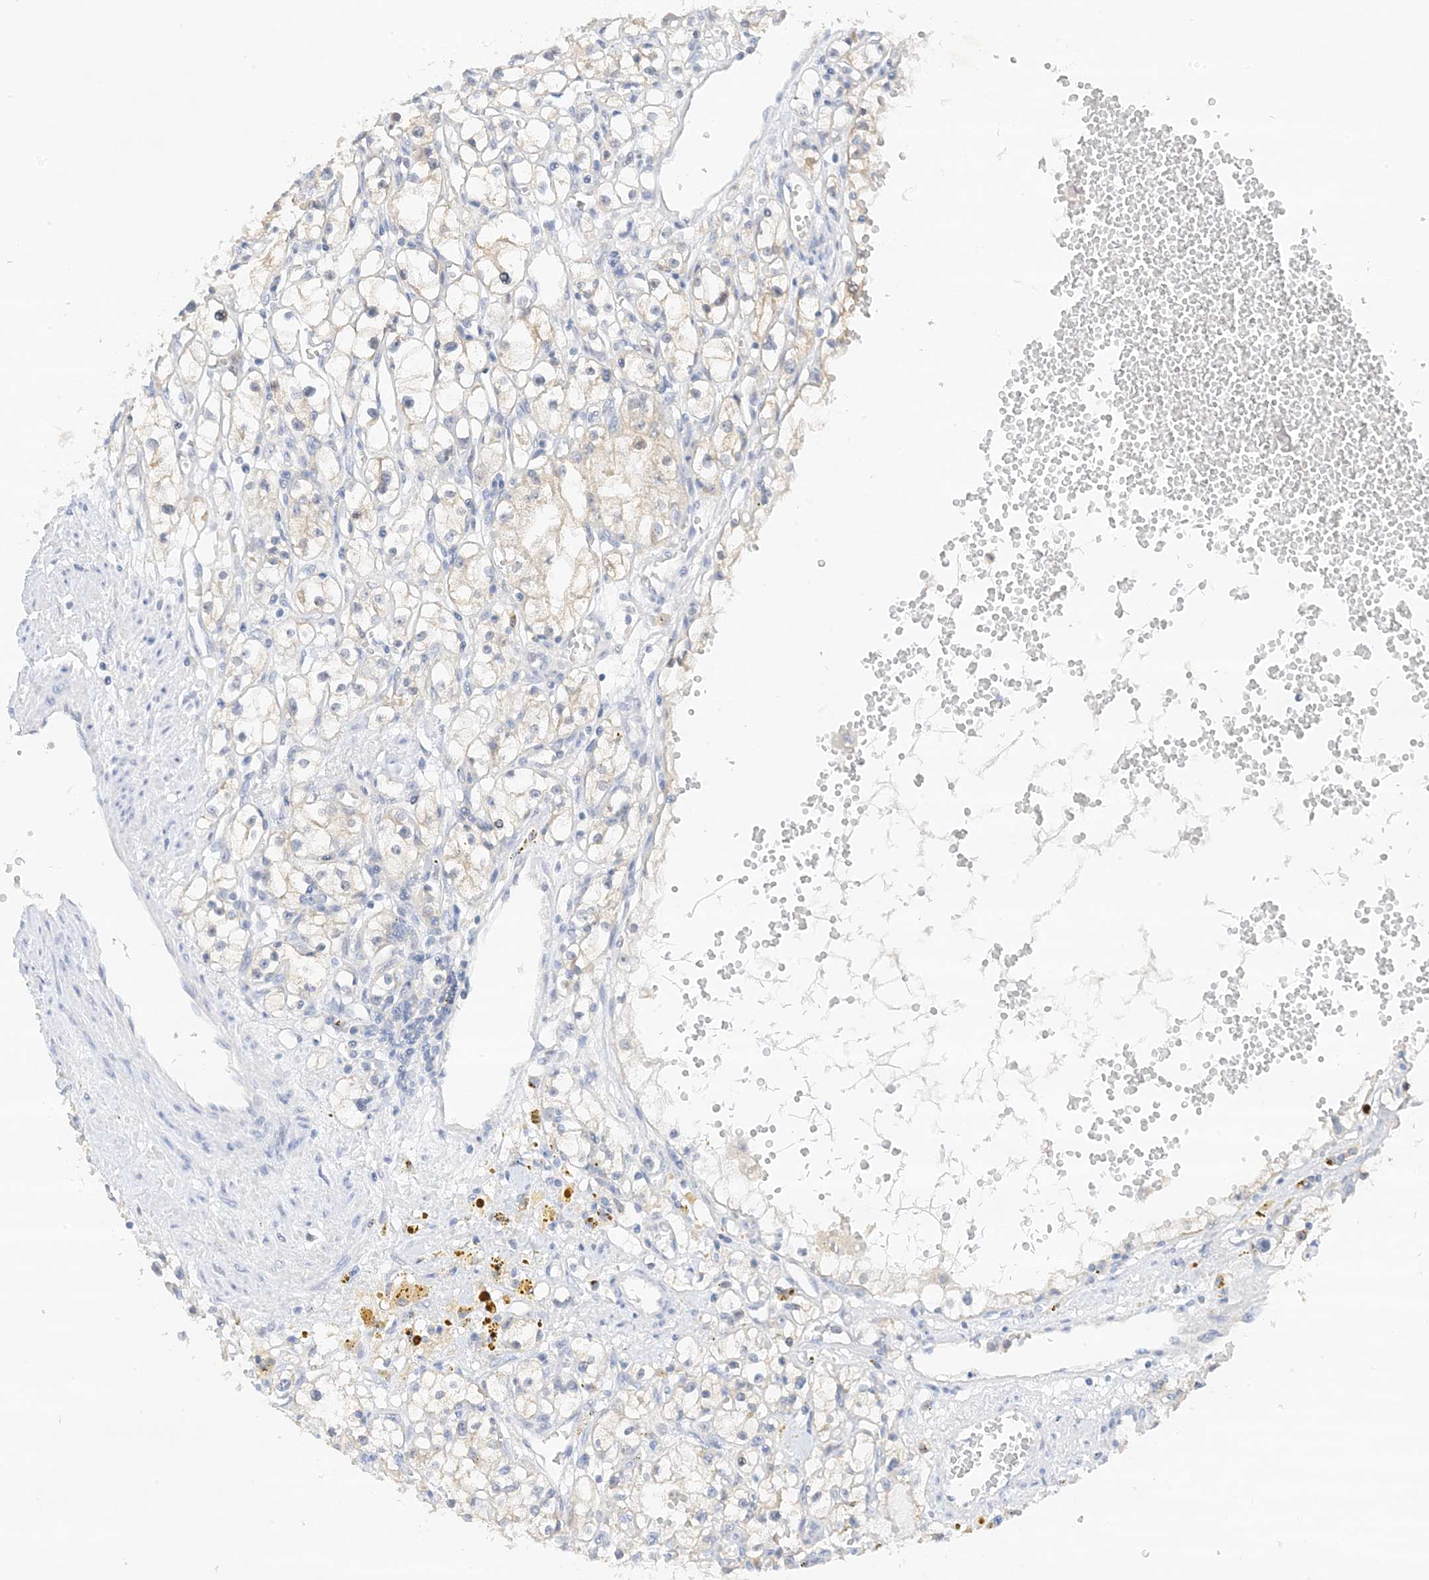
{"staining": {"intensity": "negative", "quantity": "none", "location": "none"}, "tissue": "renal cancer", "cell_type": "Tumor cells", "image_type": "cancer", "snomed": [{"axis": "morphology", "description": "Adenocarcinoma, NOS"}, {"axis": "topography", "description": "Kidney"}], "caption": "The histopathology image shows no staining of tumor cells in renal cancer.", "gene": "KIFBP", "patient": {"sex": "male", "age": 56}}